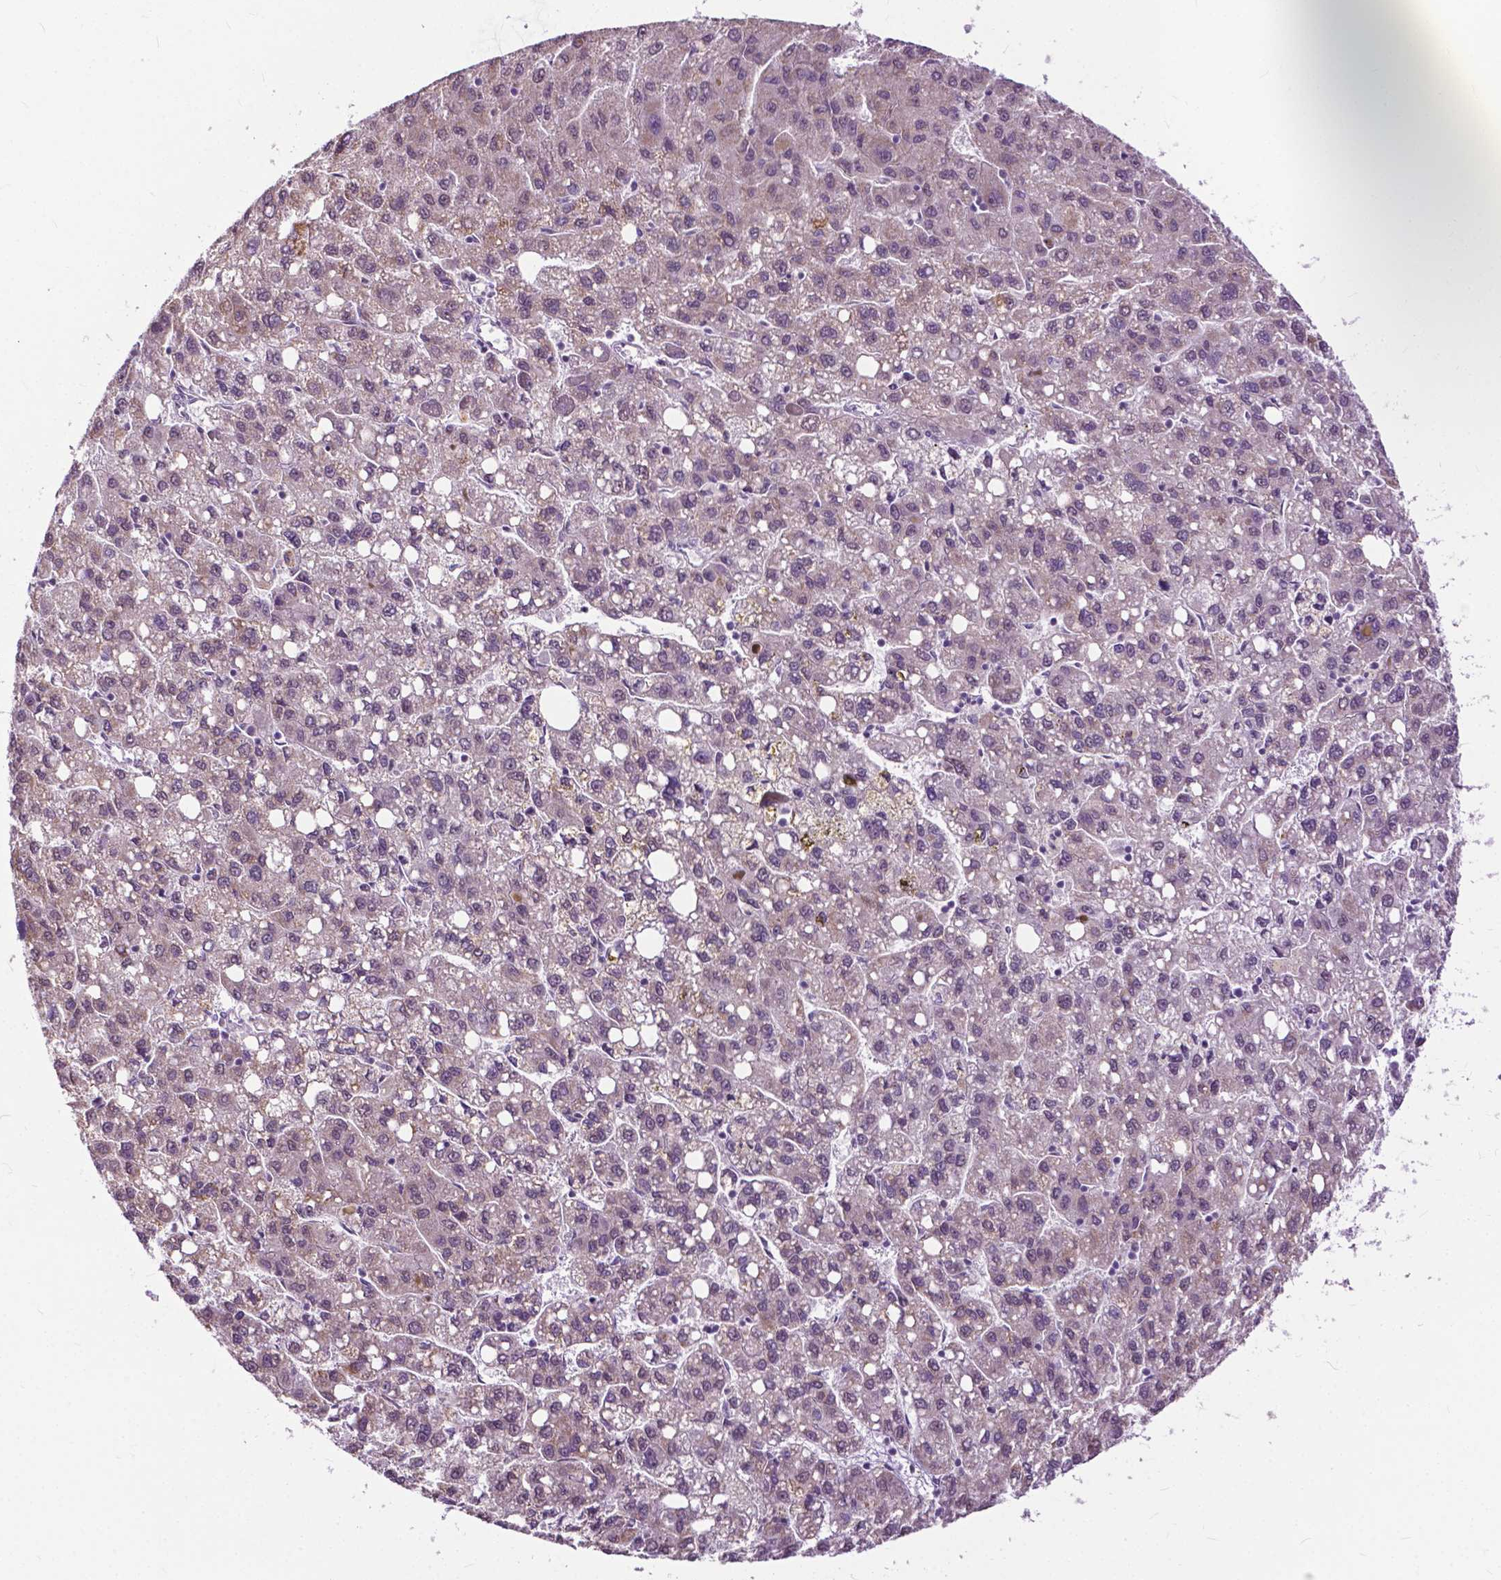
{"staining": {"intensity": "weak", "quantity": "<25%", "location": "cytoplasmic/membranous"}, "tissue": "liver cancer", "cell_type": "Tumor cells", "image_type": "cancer", "snomed": [{"axis": "morphology", "description": "Carcinoma, Hepatocellular, NOS"}, {"axis": "topography", "description": "Liver"}], "caption": "The image exhibits no staining of tumor cells in liver cancer (hepatocellular carcinoma). (Stains: DAB immunohistochemistry with hematoxylin counter stain, Microscopy: brightfield microscopy at high magnification).", "gene": "TTC9B", "patient": {"sex": "female", "age": 82}}